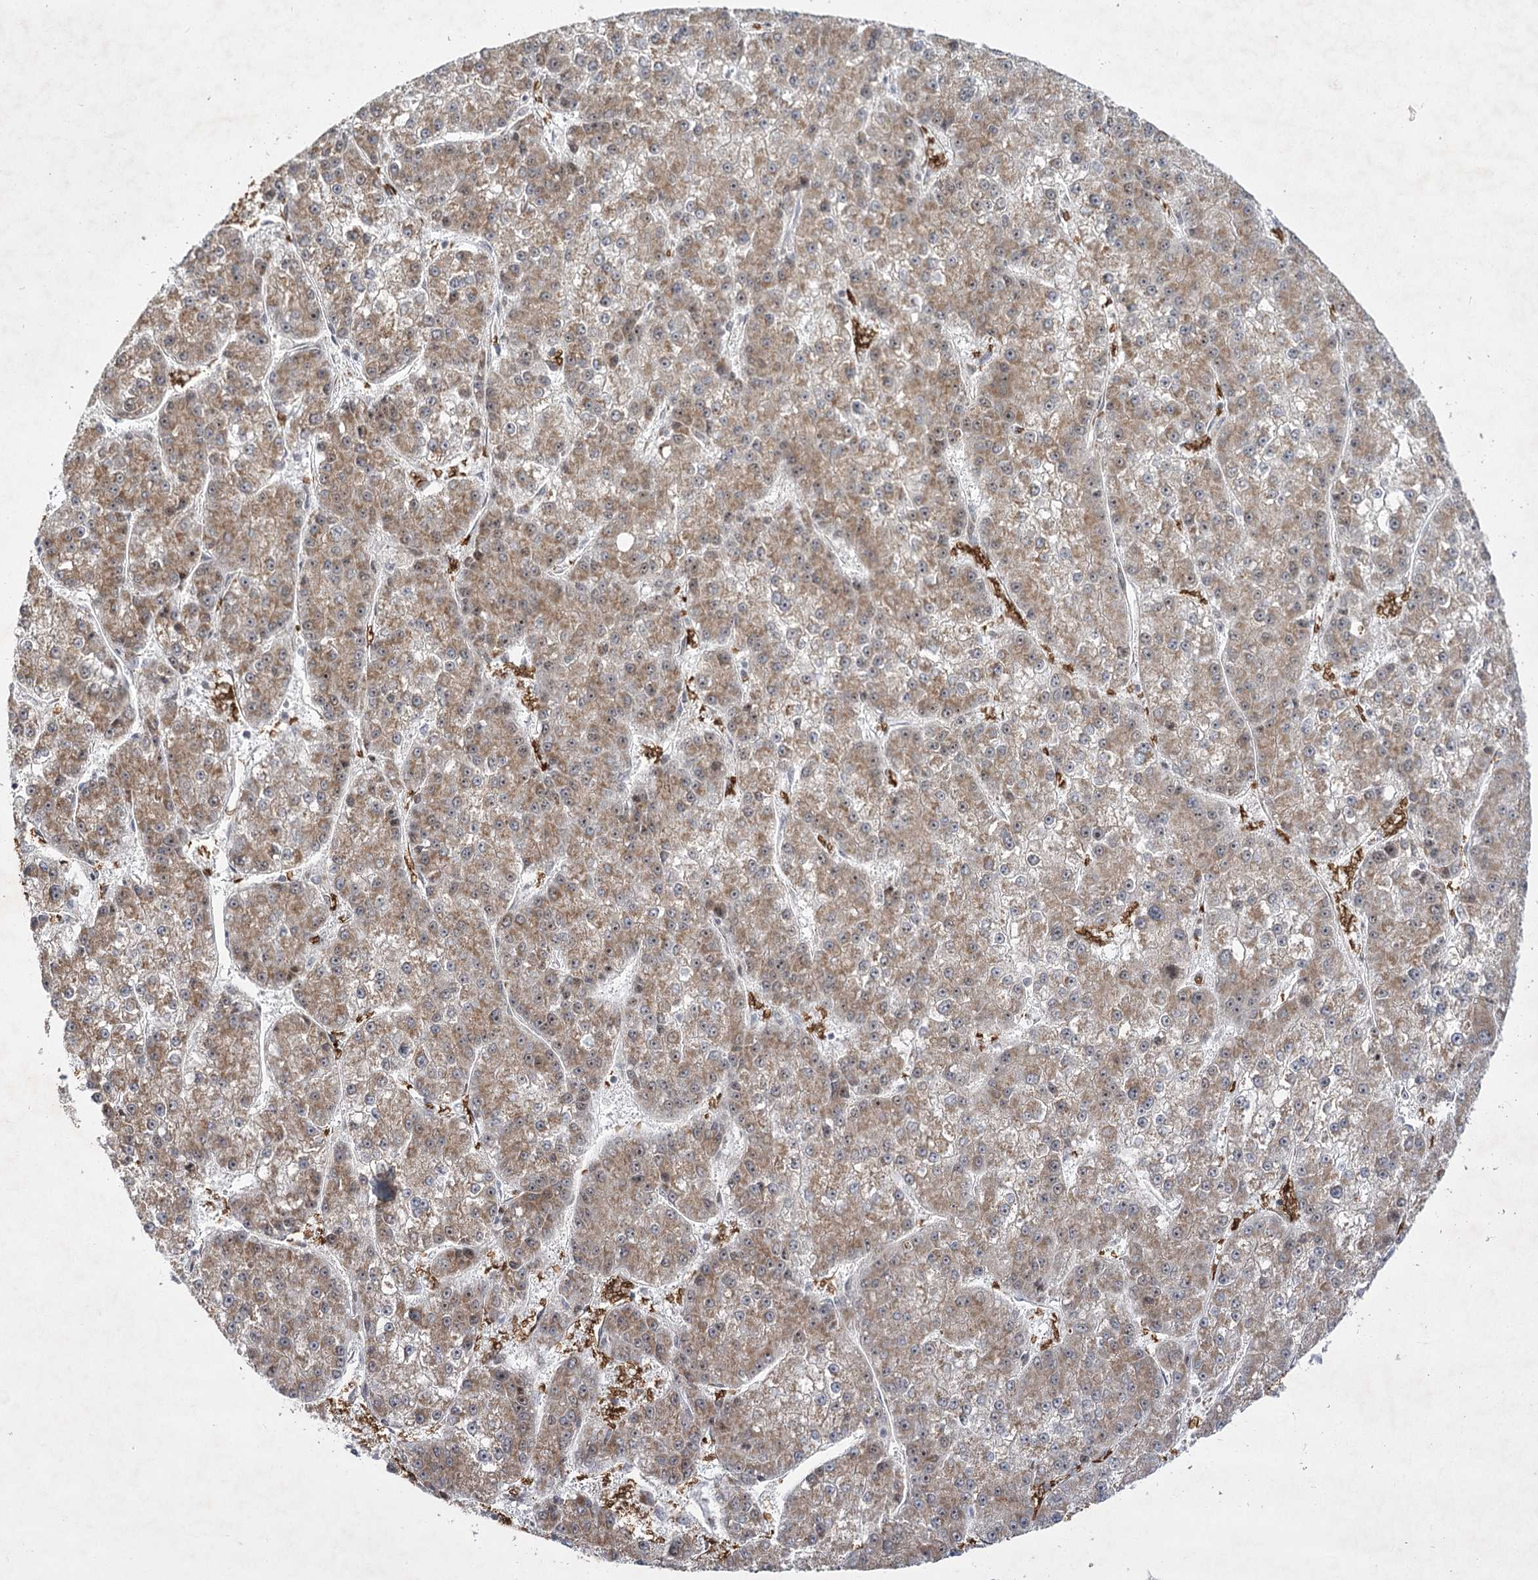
{"staining": {"intensity": "moderate", "quantity": ">75%", "location": "cytoplasmic/membranous"}, "tissue": "liver cancer", "cell_type": "Tumor cells", "image_type": "cancer", "snomed": [{"axis": "morphology", "description": "Carcinoma, Hepatocellular, NOS"}, {"axis": "topography", "description": "Liver"}], "caption": "Protein staining demonstrates moderate cytoplasmic/membranous expression in approximately >75% of tumor cells in hepatocellular carcinoma (liver). Immunohistochemistry stains the protein of interest in brown and the nuclei are stained blue.", "gene": "NSMCE4A", "patient": {"sex": "female", "age": 73}}